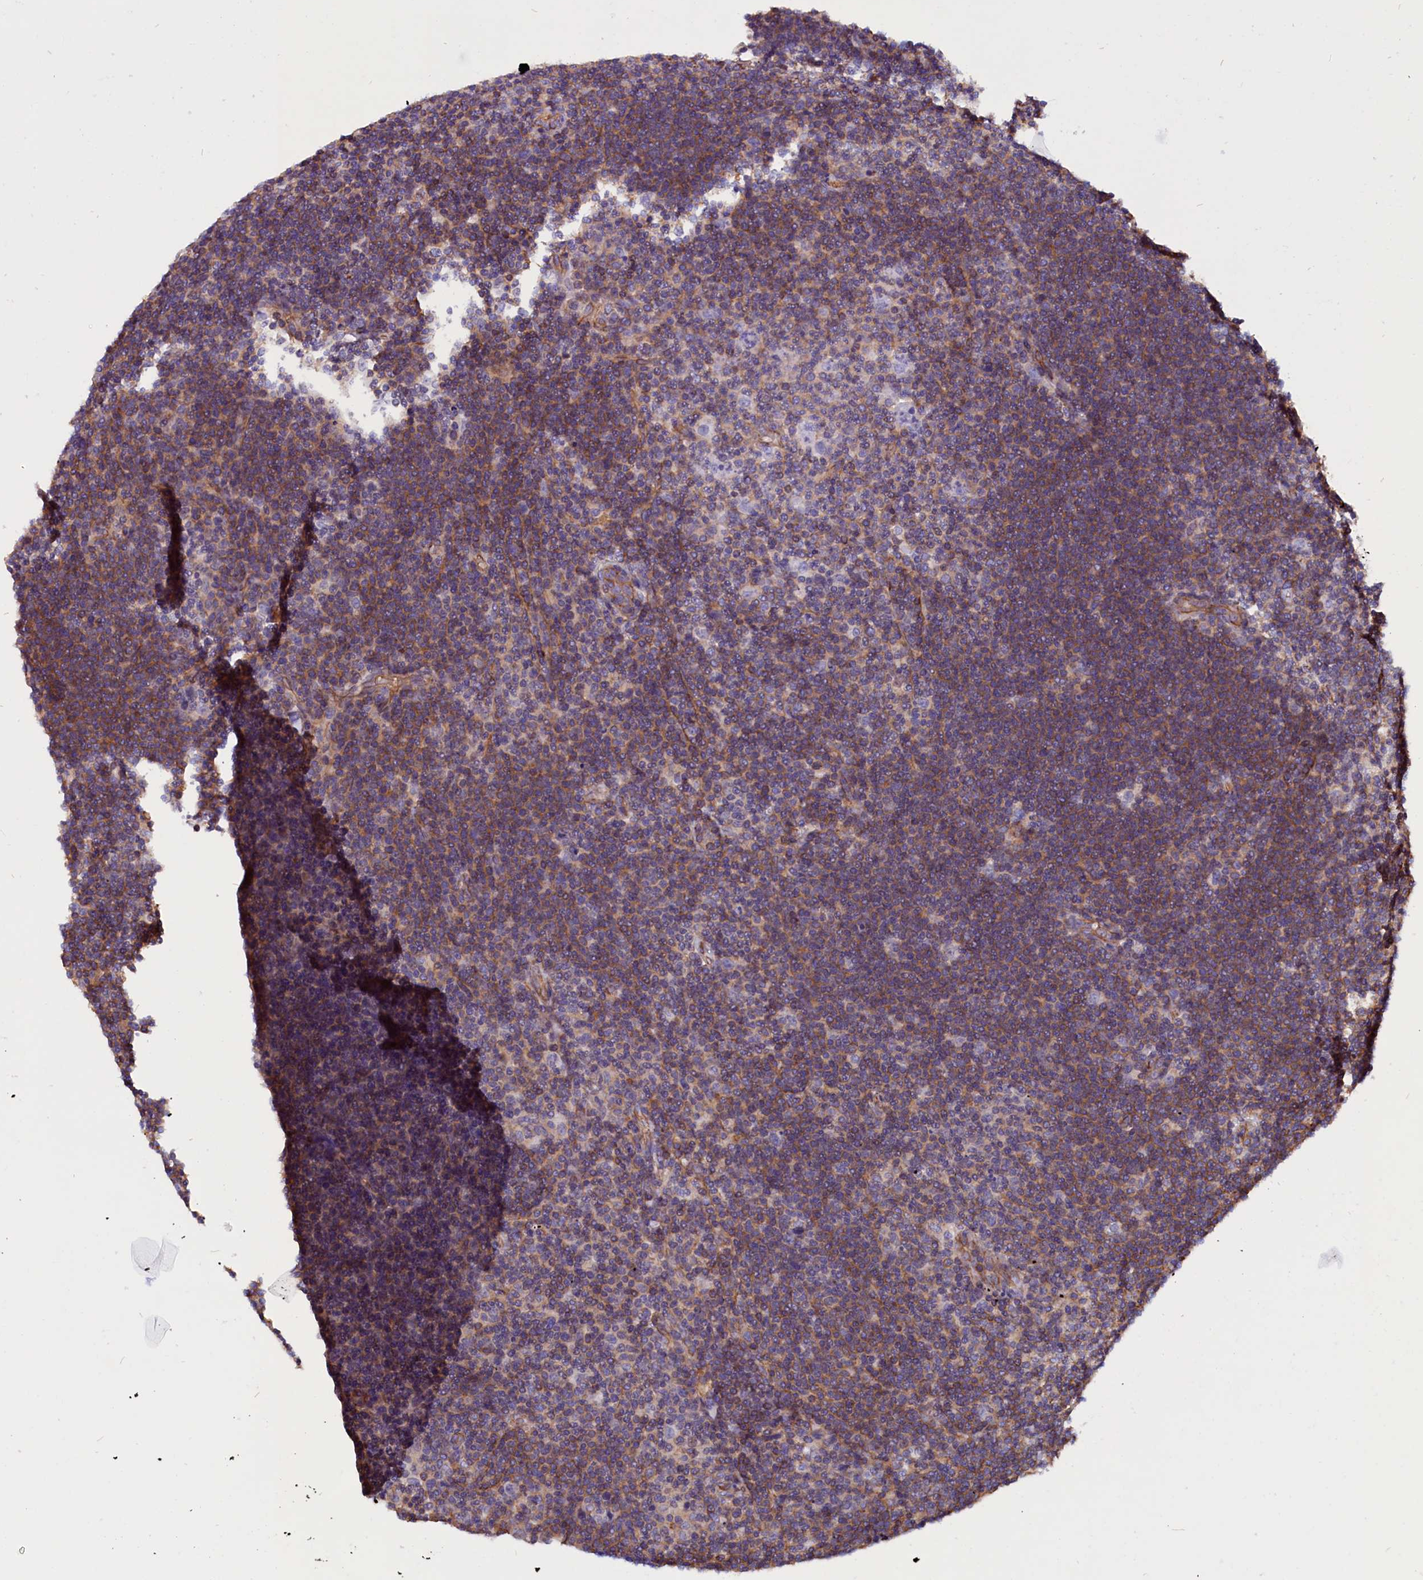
{"staining": {"intensity": "negative", "quantity": "none", "location": "none"}, "tissue": "lymphoma", "cell_type": "Tumor cells", "image_type": "cancer", "snomed": [{"axis": "morphology", "description": "Hodgkin's disease, NOS"}, {"axis": "topography", "description": "Lymph node"}], "caption": "IHC image of human Hodgkin's disease stained for a protein (brown), which demonstrates no positivity in tumor cells. The staining is performed using DAB (3,3'-diaminobenzidine) brown chromogen with nuclei counter-stained in using hematoxylin.", "gene": "ZNF749", "patient": {"sex": "female", "age": 57}}